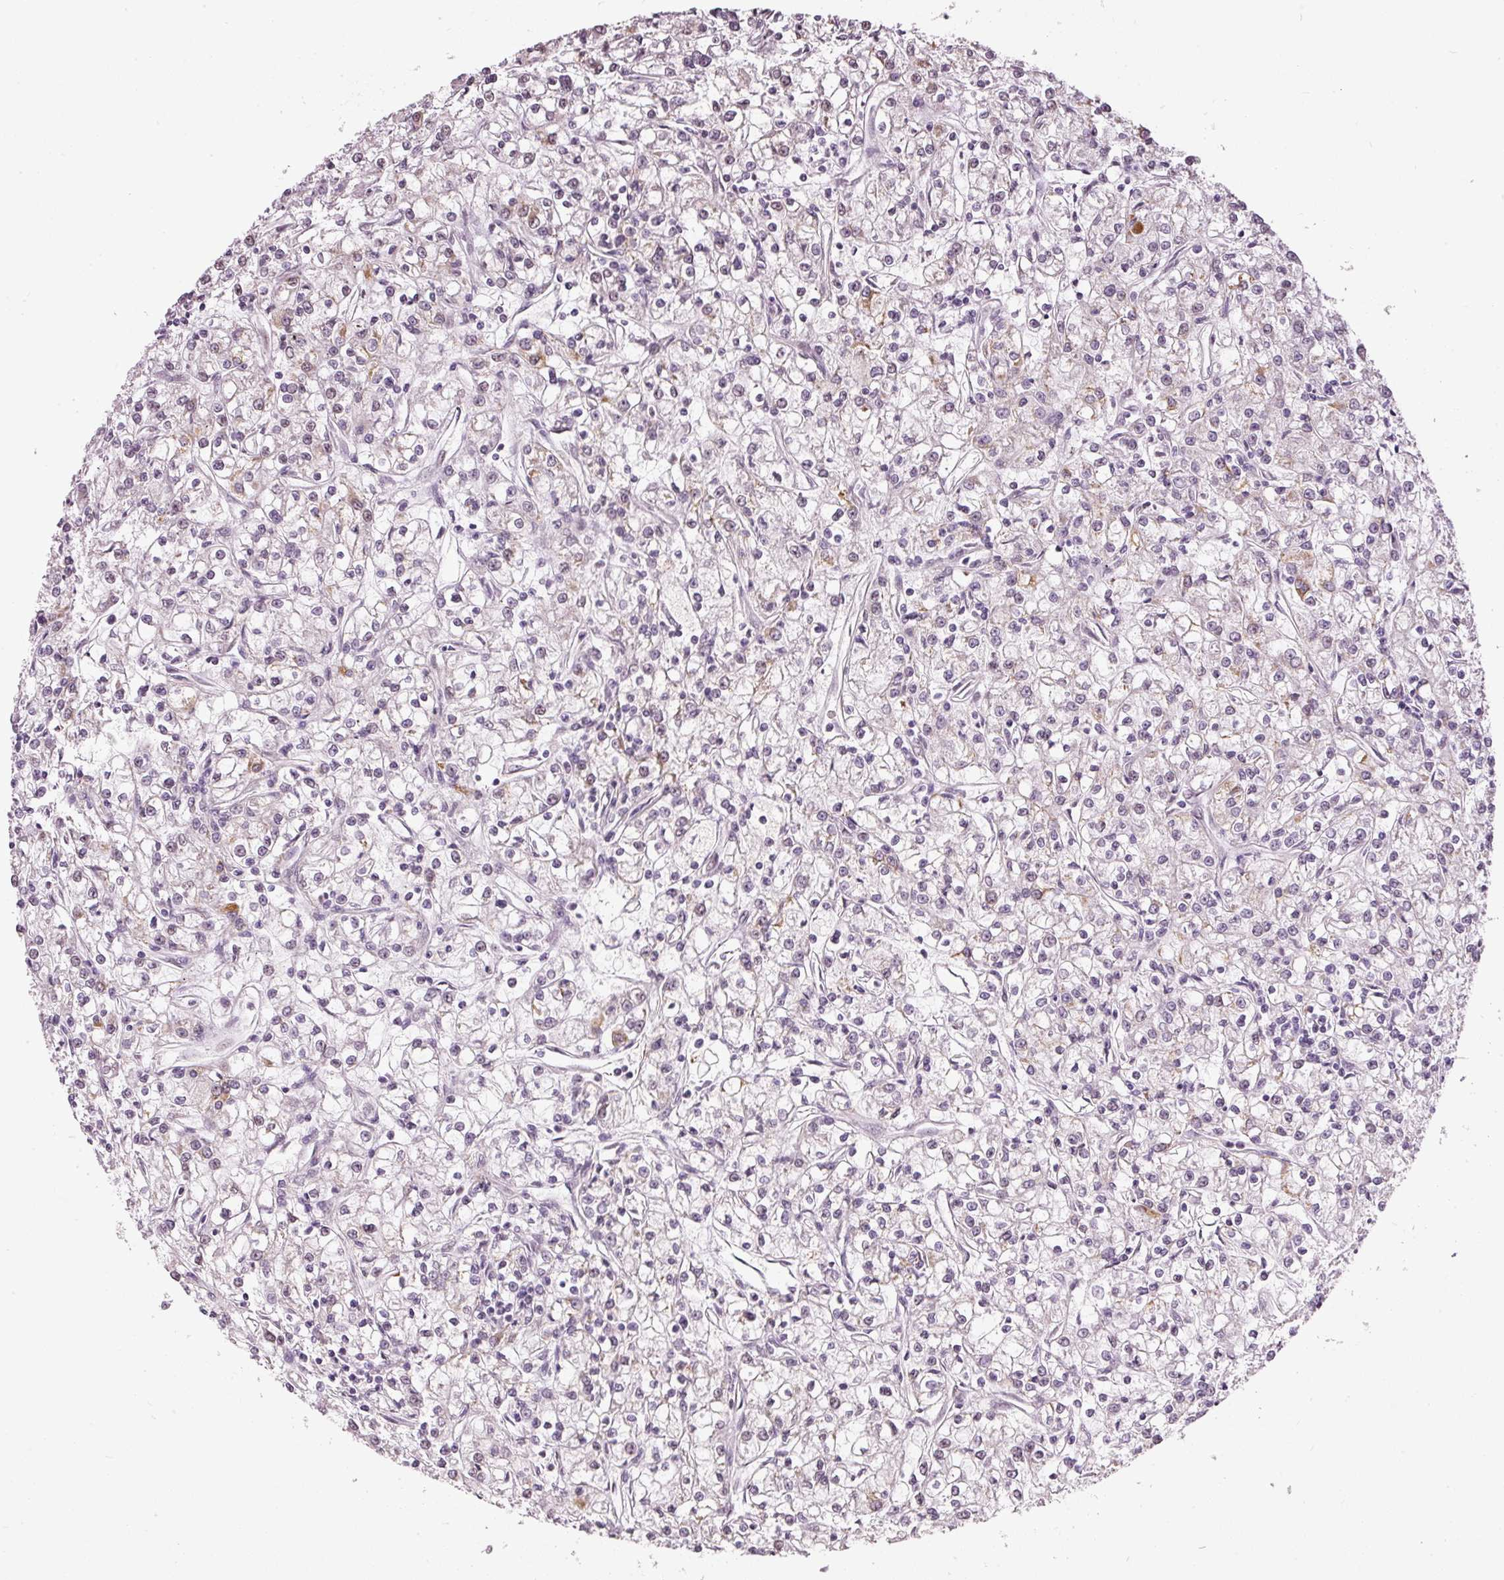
{"staining": {"intensity": "weak", "quantity": "<25%", "location": "cytoplasmic/membranous,nuclear"}, "tissue": "renal cancer", "cell_type": "Tumor cells", "image_type": "cancer", "snomed": [{"axis": "morphology", "description": "Adenocarcinoma, NOS"}, {"axis": "topography", "description": "Kidney"}], "caption": "A photomicrograph of human renal adenocarcinoma is negative for staining in tumor cells.", "gene": "NRDE2", "patient": {"sex": "female", "age": 59}}